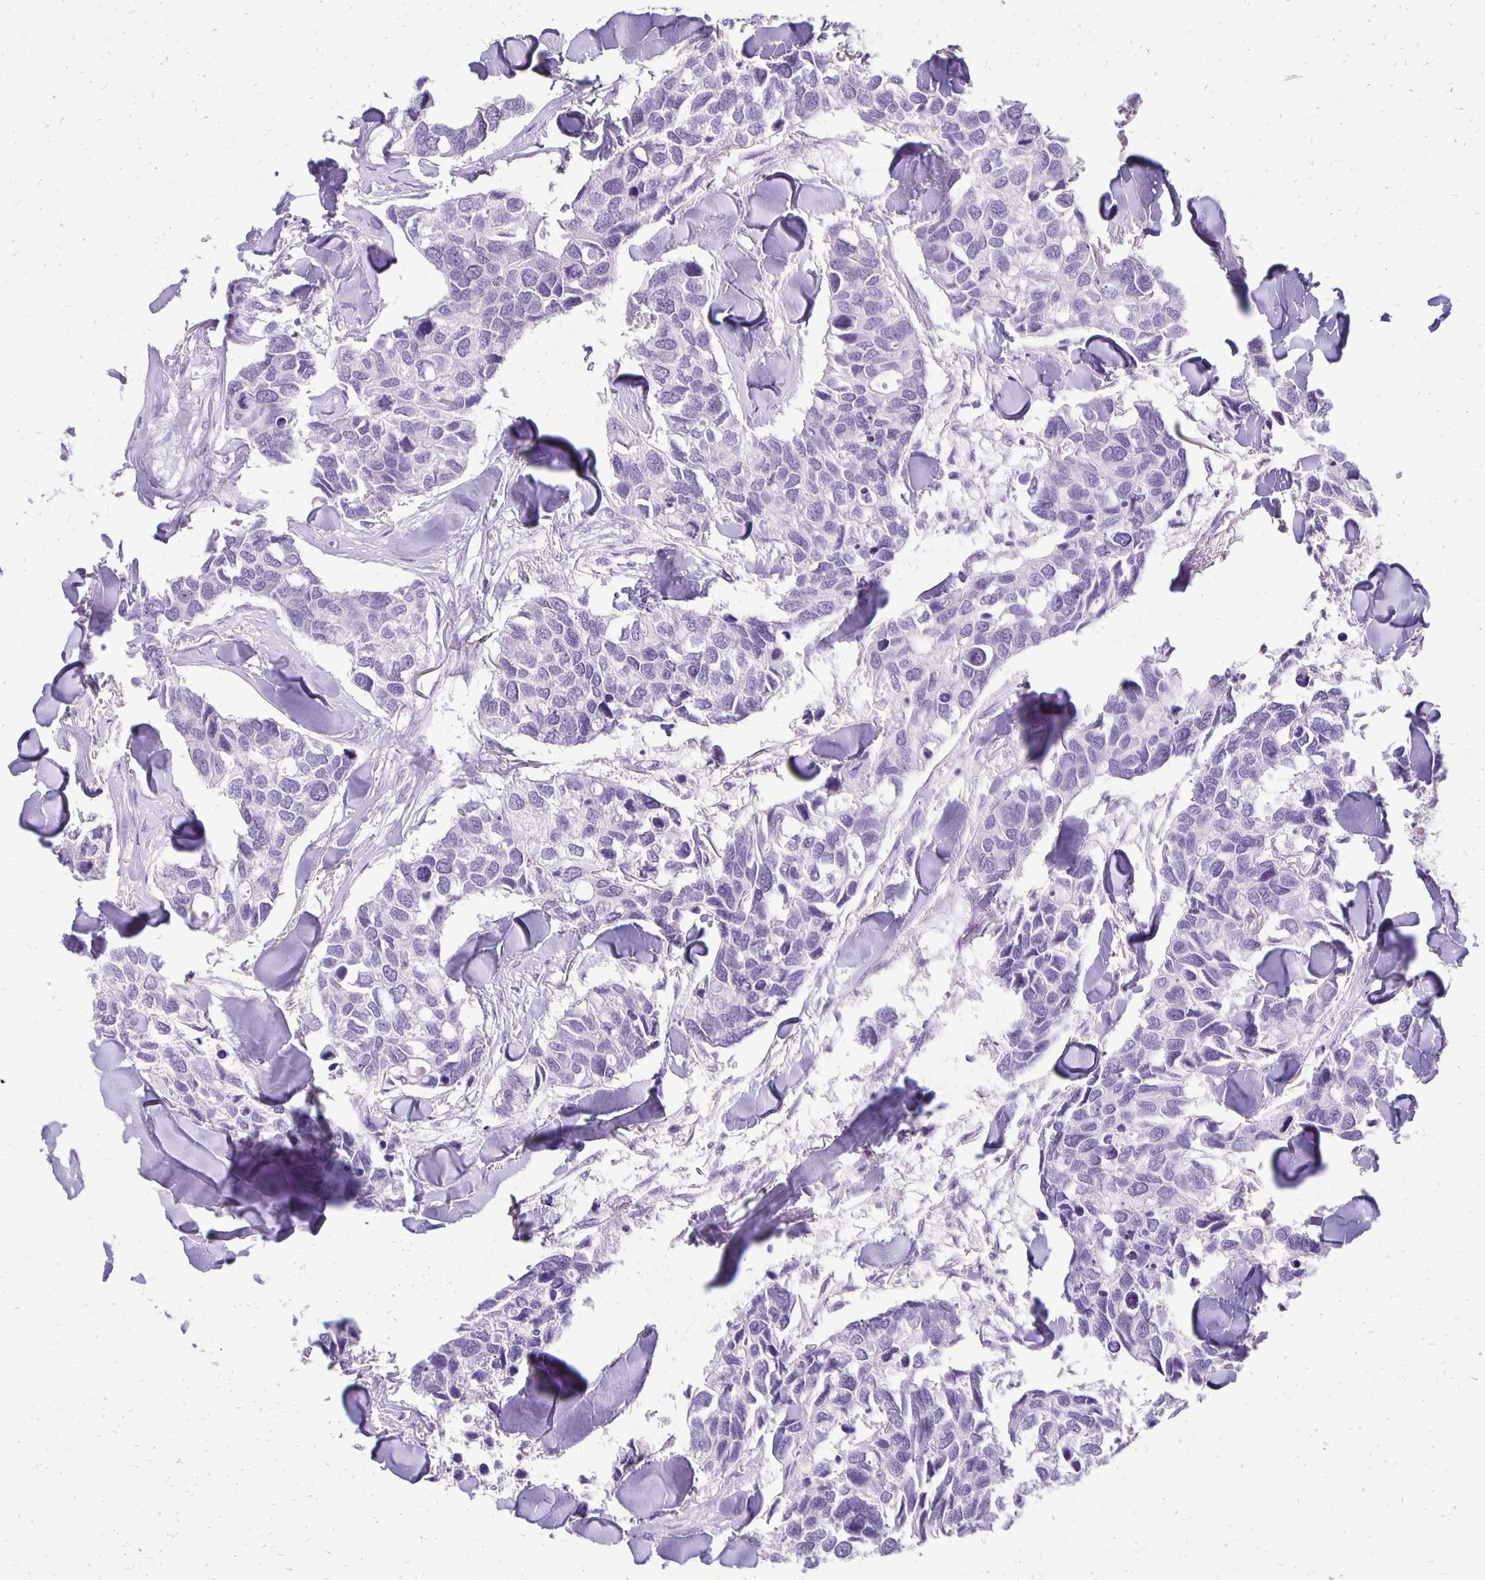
{"staining": {"intensity": "negative", "quantity": "none", "location": "none"}, "tissue": "breast cancer", "cell_type": "Tumor cells", "image_type": "cancer", "snomed": [{"axis": "morphology", "description": "Duct carcinoma"}, {"axis": "topography", "description": "Breast"}], "caption": "Immunohistochemistry photomicrograph of human breast cancer (infiltrating ductal carcinoma) stained for a protein (brown), which displays no positivity in tumor cells. Brightfield microscopy of immunohistochemistry stained with DAB (3,3'-diaminobenzidine) (brown) and hematoxylin (blue), captured at high magnification.", "gene": "ANKRD45", "patient": {"sex": "female", "age": 83}}